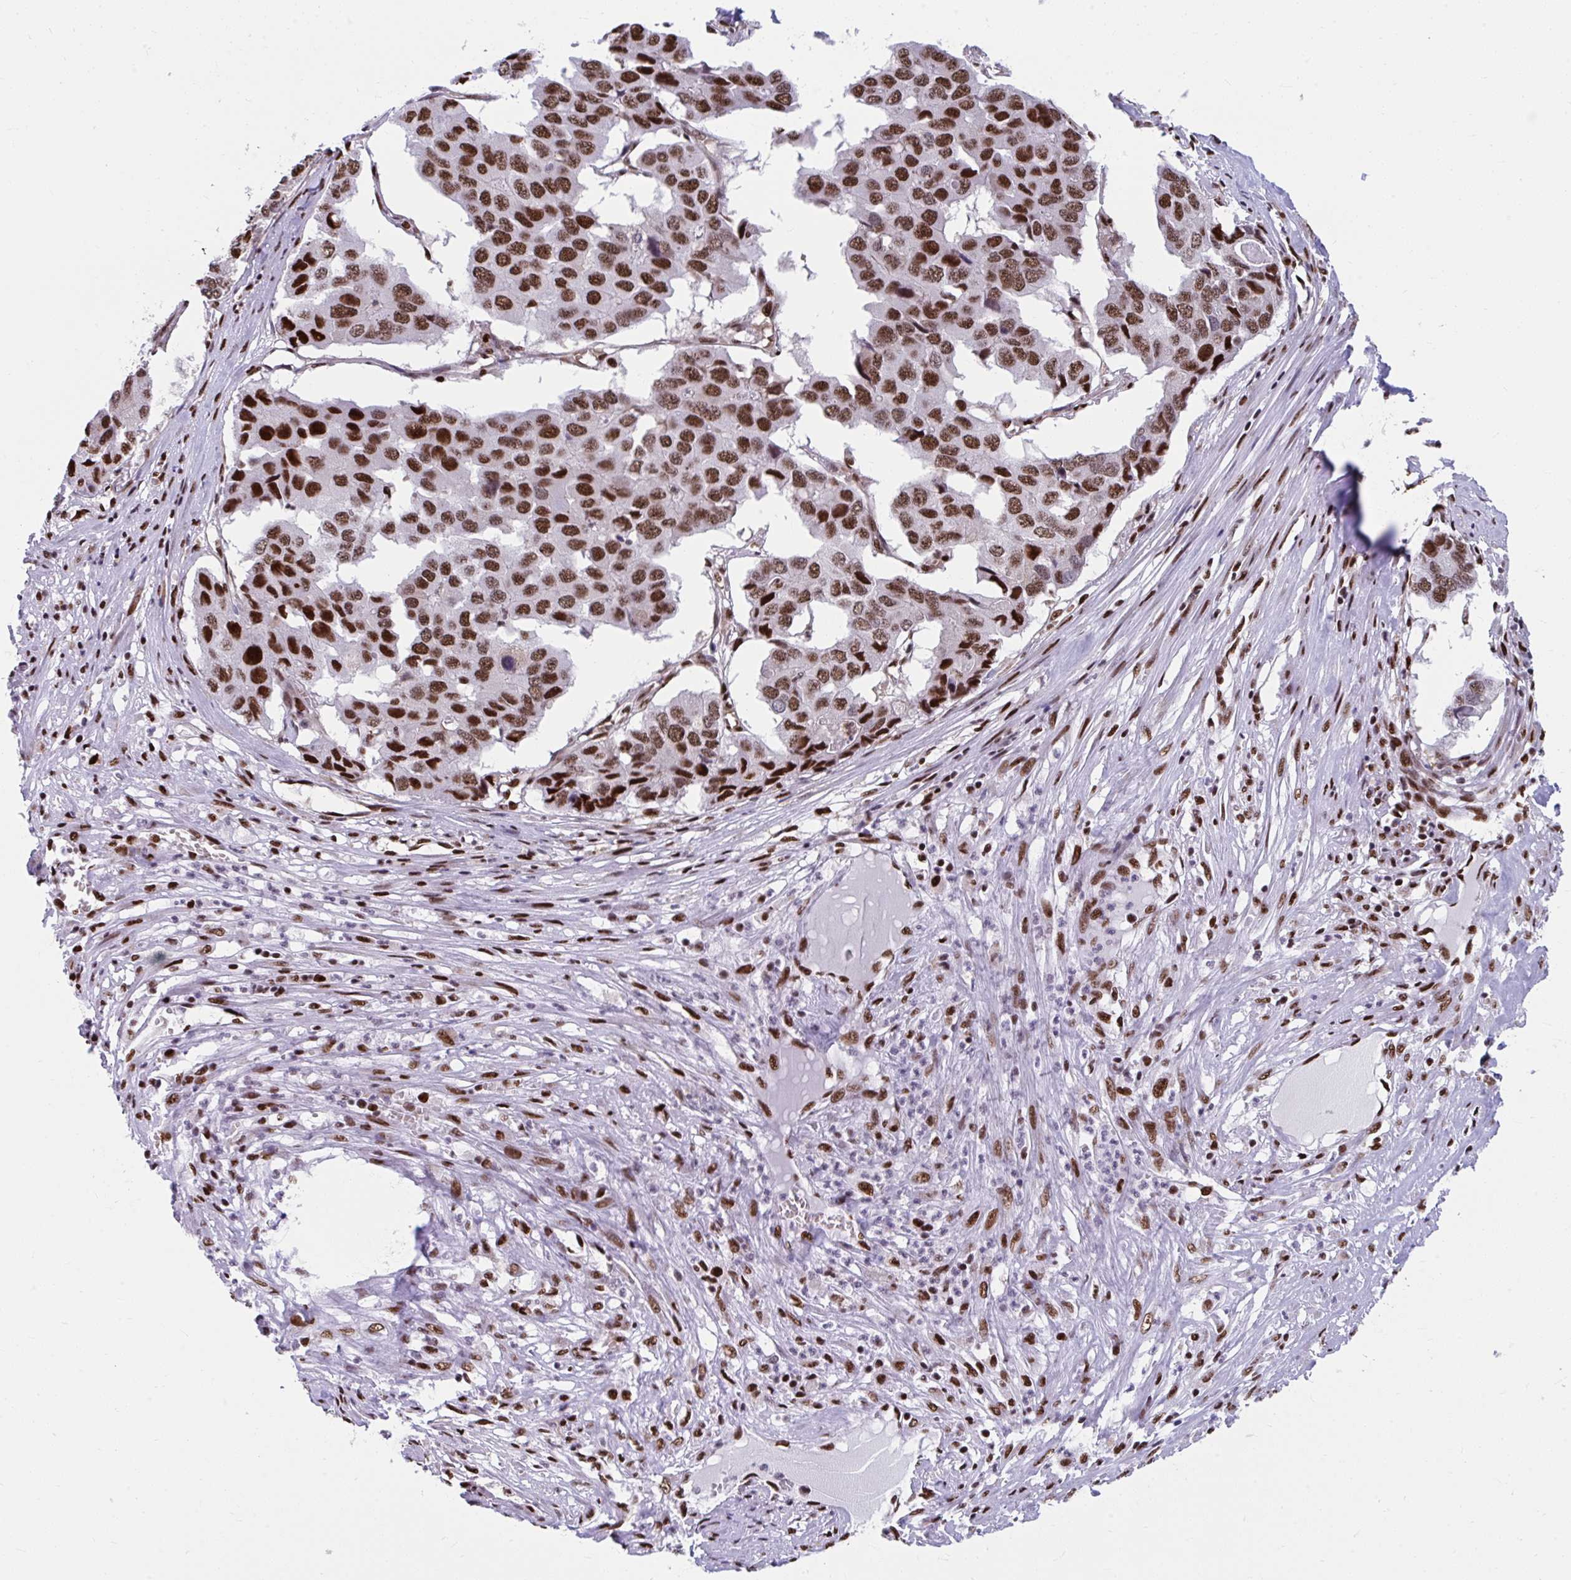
{"staining": {"intensity": "strong", "quantity": ">75%", "location": "nuclear"}, "tissue": "pancreatic cancer", "cell_type": "Tumor cells", "image_type": "cancer", "snomed": [{"axis": "morphology", "description": "Adenocarcinoma, NOS"}, {"axis": "topography", "description": "Pancreas"}], "caption": "Pancreatic cancer (adenocarcinoma) stained with immunohistochemistry (IHC) displays strong nuclear expression in about >75% of tumor cells.", "gene": "SLC35C2", "patient": {"sex": "male", "age": 50}}